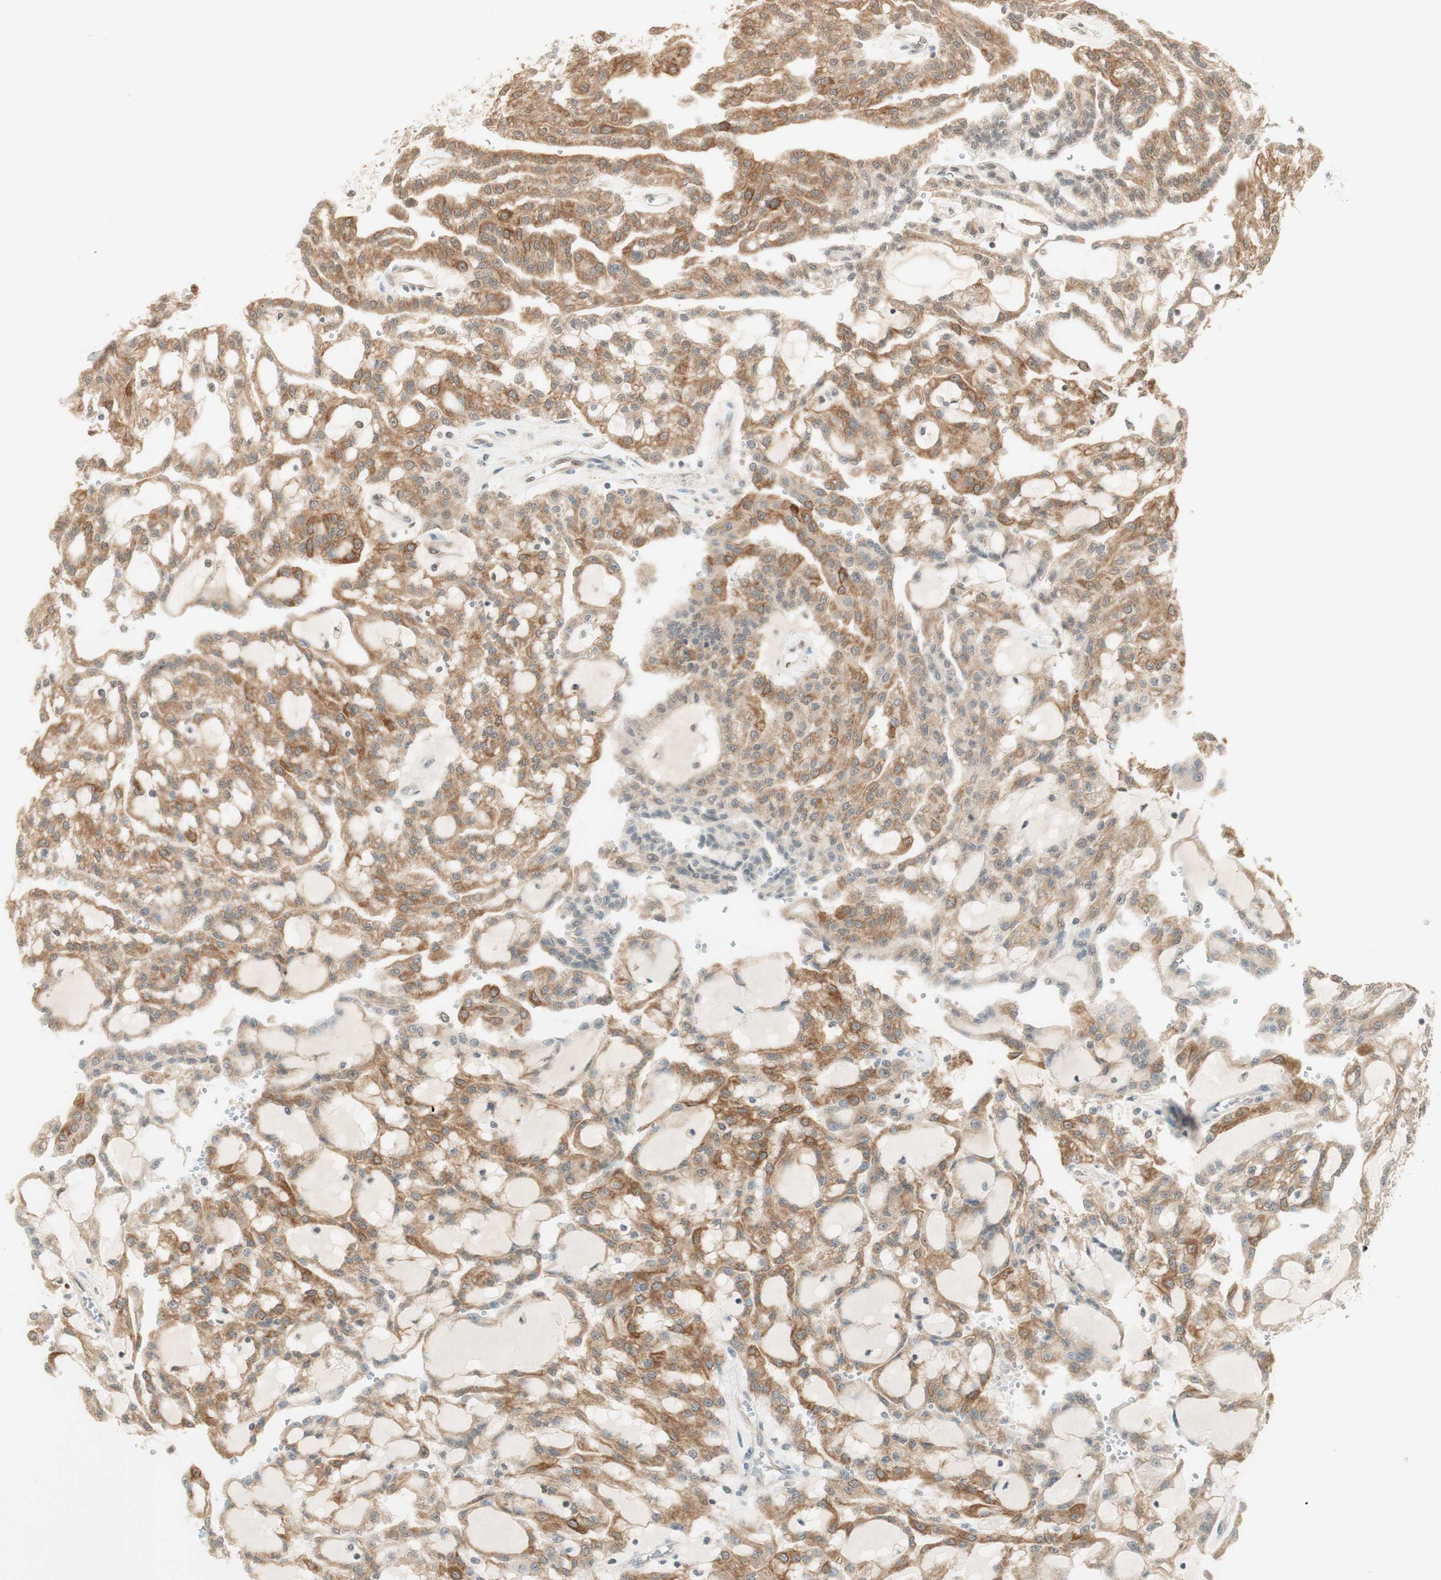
{"staining": {"intensity": "moderate", "quantity": ">75%", "location": "cytoplasmic/membranous"}, "tissue": "renal cancer", "cell_type": "Tumor cells", "image_type": "cancer", "snomed": [{"axis": "morphology", "description": "Adenocarcinoma, NOS"}, {"axis": "topography", "description": "Kidney"}], "caption": "Protein analysis of renal cancer (adenocarcinoma) tissue exhibits moderate cytoplasmic/membranous positivity in about >75% of tumor cells.", "gene": "SPINT2", "patient": {"sex": "male", "age": 63}}